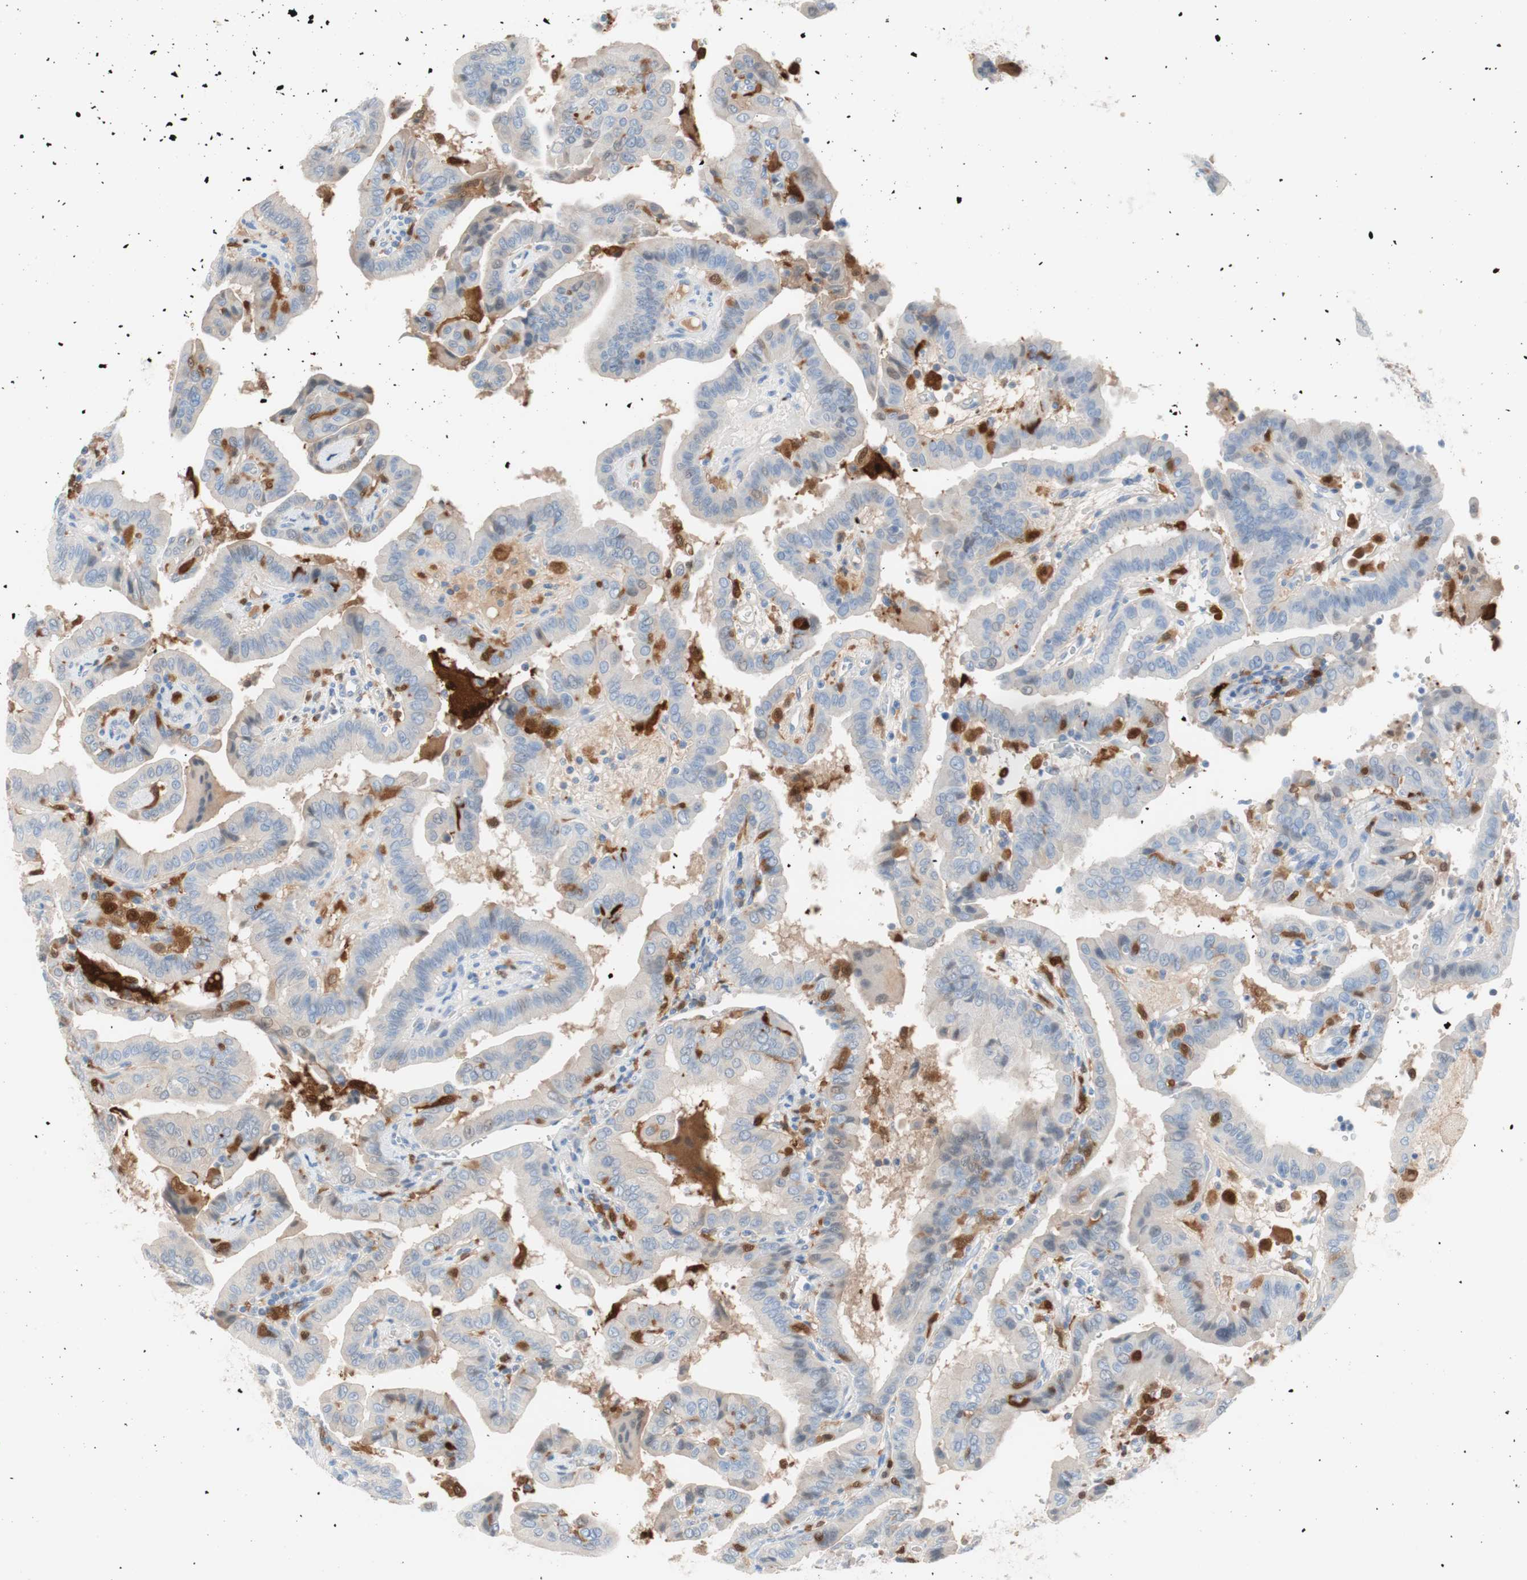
{"staining": {"intensity": "negative", "quantity": "none", "location": "none"}, "tissue": "thyroid cancer", "cell_type": "Tumor cells", "image_type": "cancer", "snomed": [{"axis": "morphology", "description": "Papillary adenocarcinoma, NOS"}, {"axis": "topography", "description": "Thyroid gland"}], "caption": "A histopathology image of papillary adenocarcinoma (thyroid) stained for a protein shows no brown staining in tumor cells.", "gene": "IL18", "patient": {"sex": "male", "age": 33}}